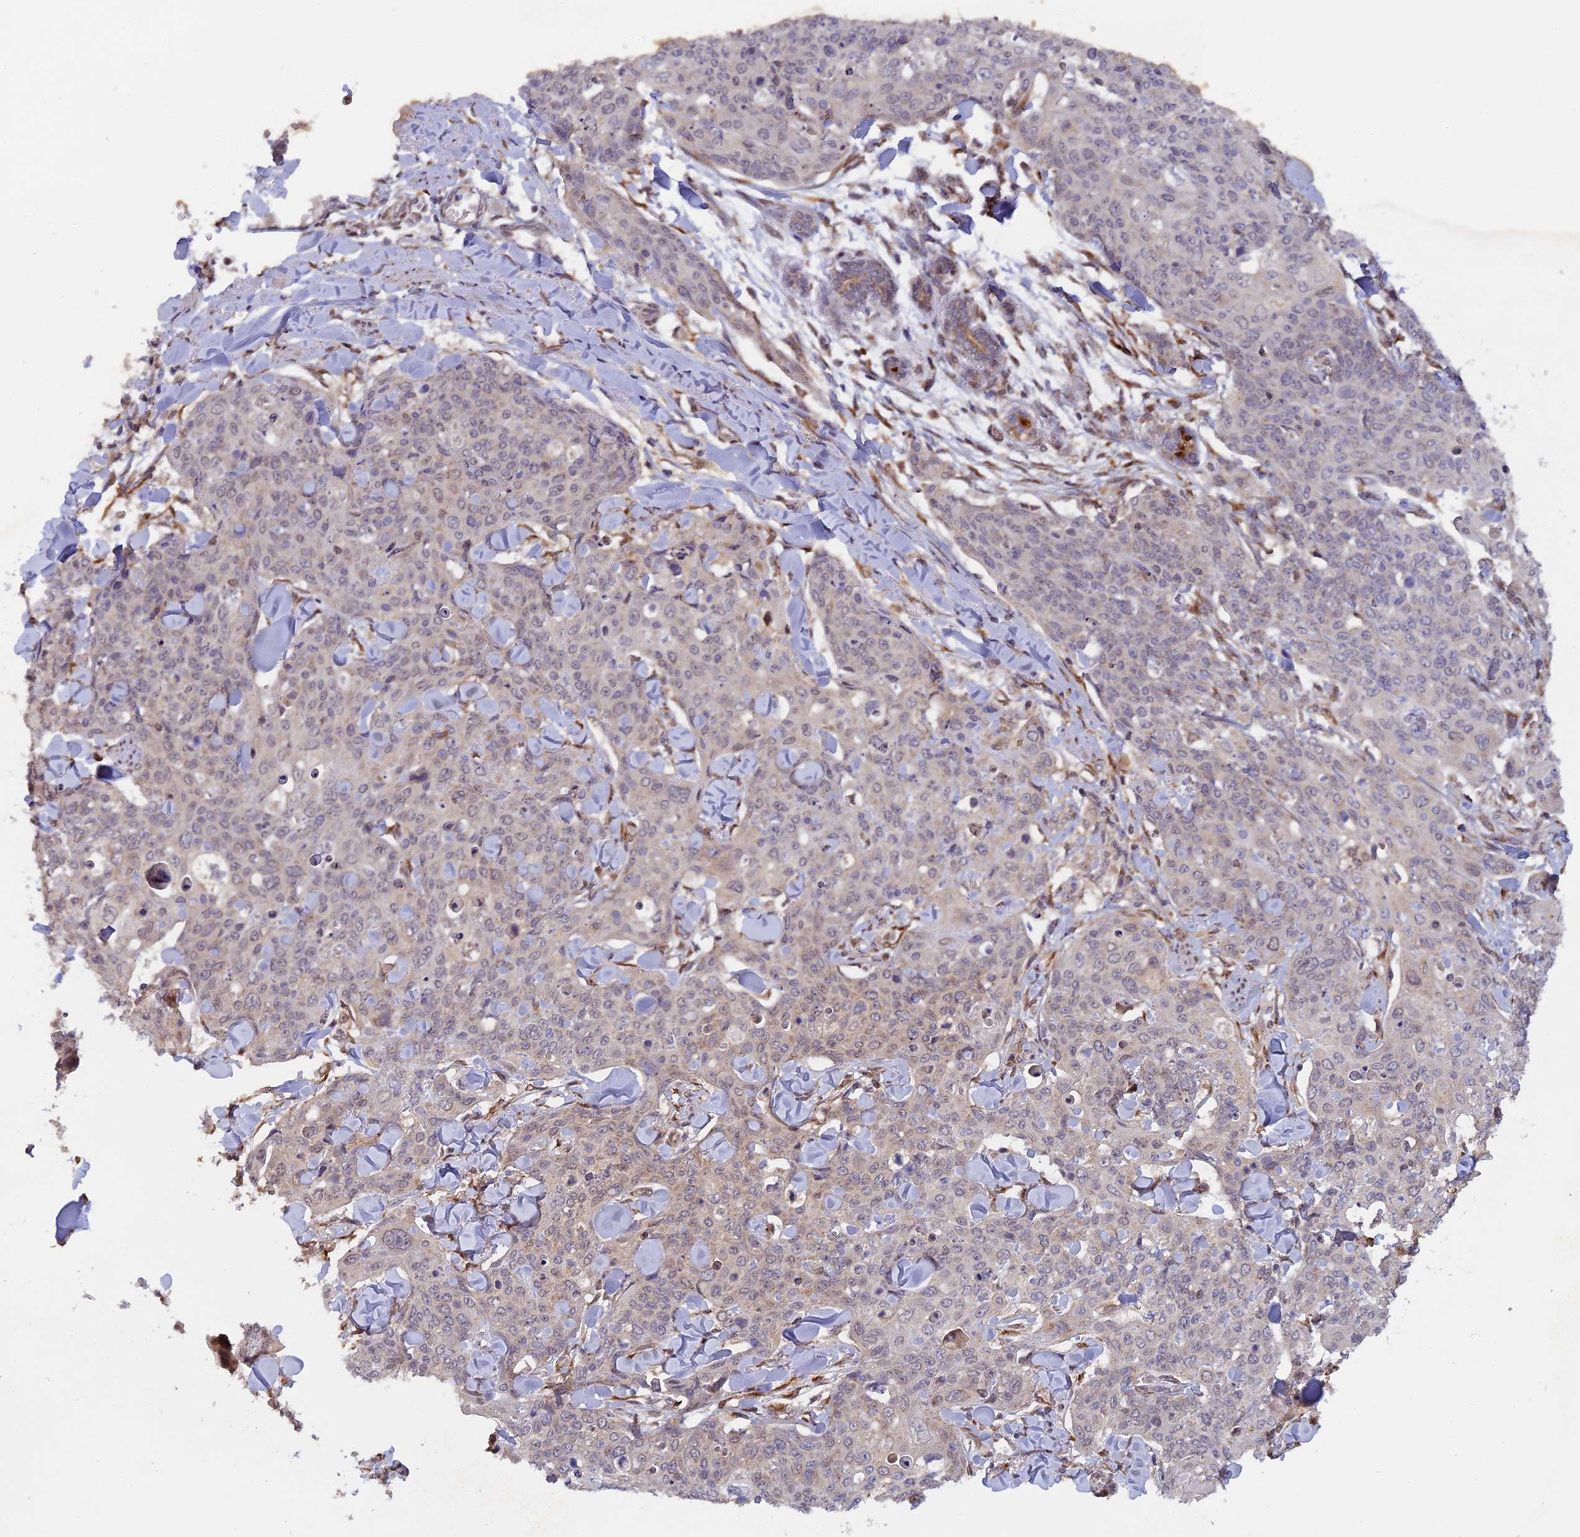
{"staining": {"intensity": "weak", "quantity": "<25%", "location": "cytoplasmic/membranous"}, "tissue": "skin cancer", "cell_type": "Tumor cells", "image_type": "cancer", "snomed": [{"axis": "morphology", "description": "Squamous cell carcinoma, NOS"}, {"axis": "topography", "description": "Skin"}, {"axis": "topography", "description": "Vulva"}], "caption": "Human skin cancer stained for a protein using immunohistochemistry (IHC) displays no expression in tumor cells.", "gene": "SNX17", "patient": {"sex": "female", "age": 85}}